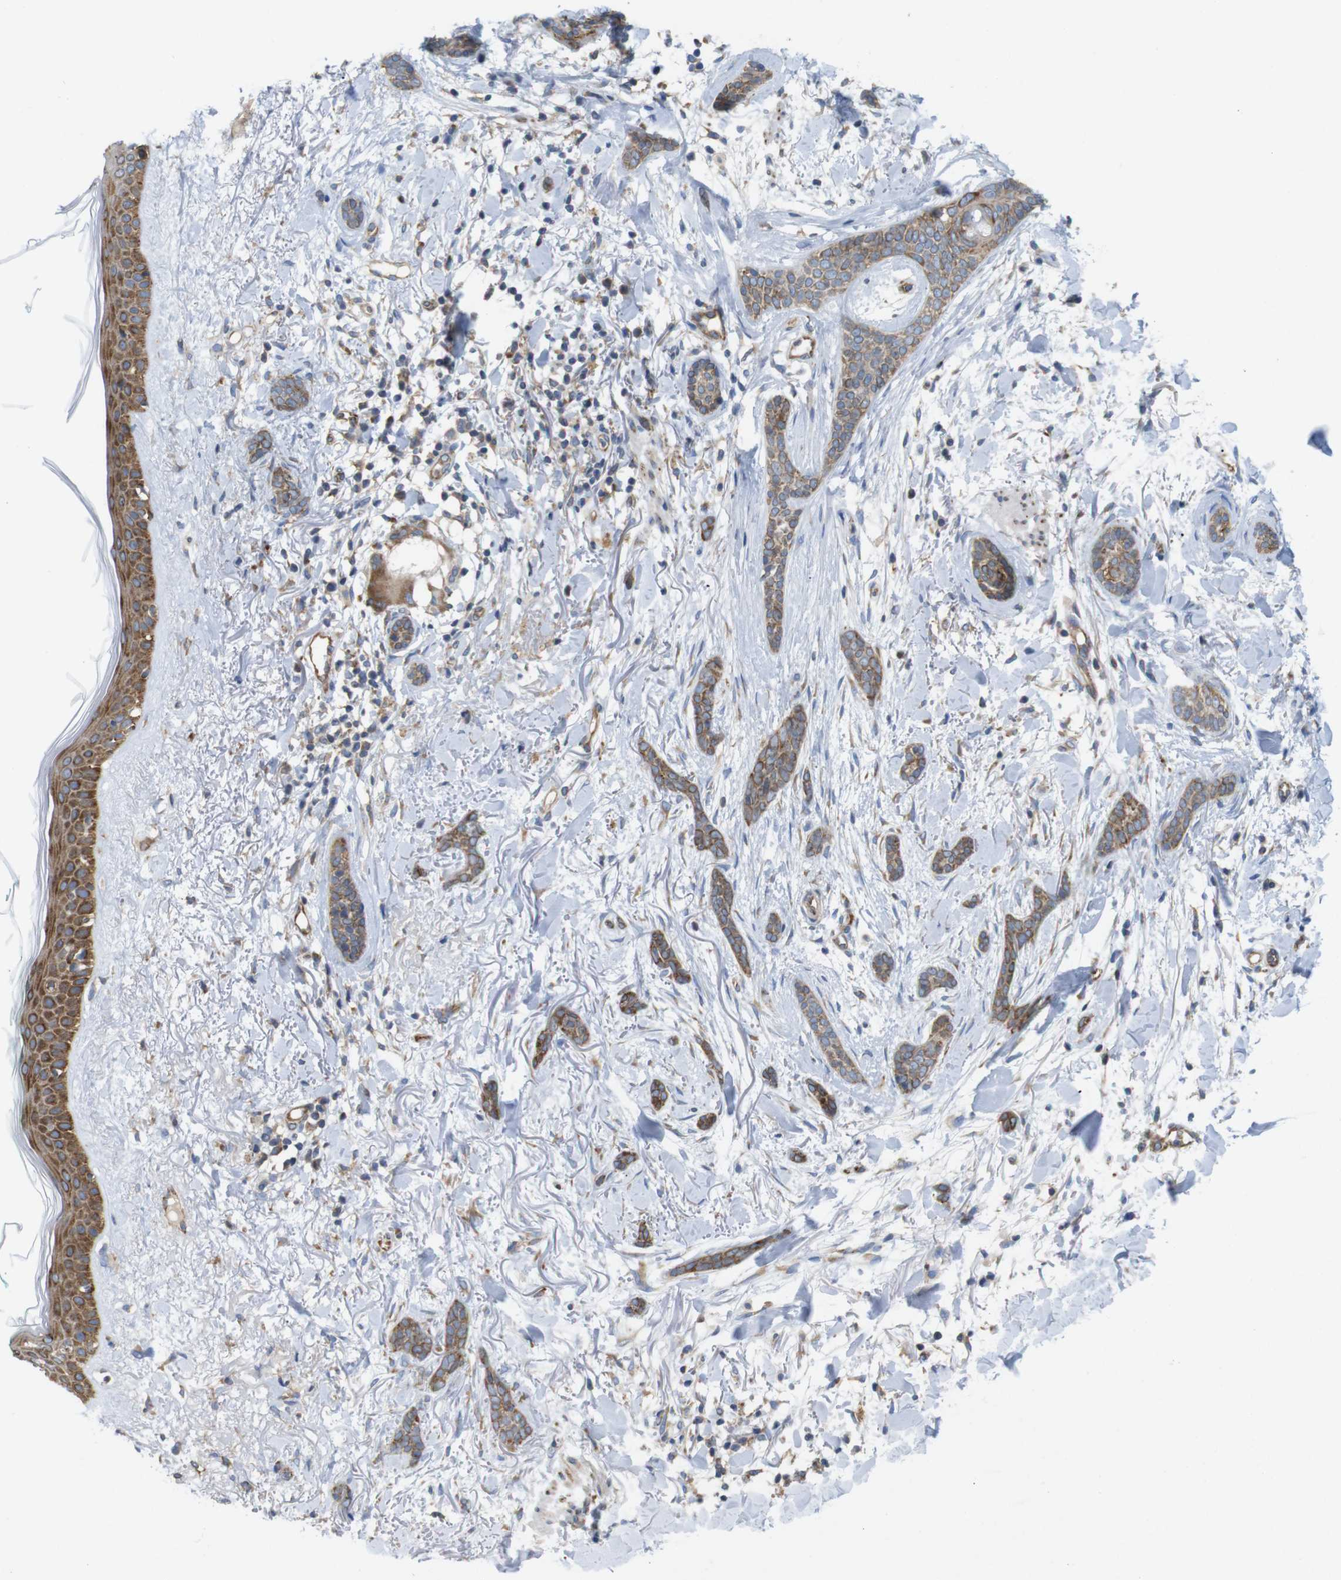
{"staining": {"intensity": "moderate", "quantity": ">75%", "location": "cytoplasmic/membranous"}, "tissue": "skin cancer", "cell_type": "Tumor cells", "image_type": "cancer", "snomed": [{"axis": "morphology", "description": "Basal cell carcinoma"}, {"axis": "morphology", "description": "Adnexal tumor, benign"}, {"axis": "topography", "description": "Skin"}], "caption": "Immunohistochemistry micrograph of neoplastic tissue: human benign adnexal tumor (skin) stained using immunohistochemistry displays medium levels of moderate protein expression localized specifically in the cytoplasmic/membranous of tumor cells, appearing as a cytoplasmic/membranous brown color.", "gene": "PCNX2", "patient": {"sex": "female", "age": 42}}